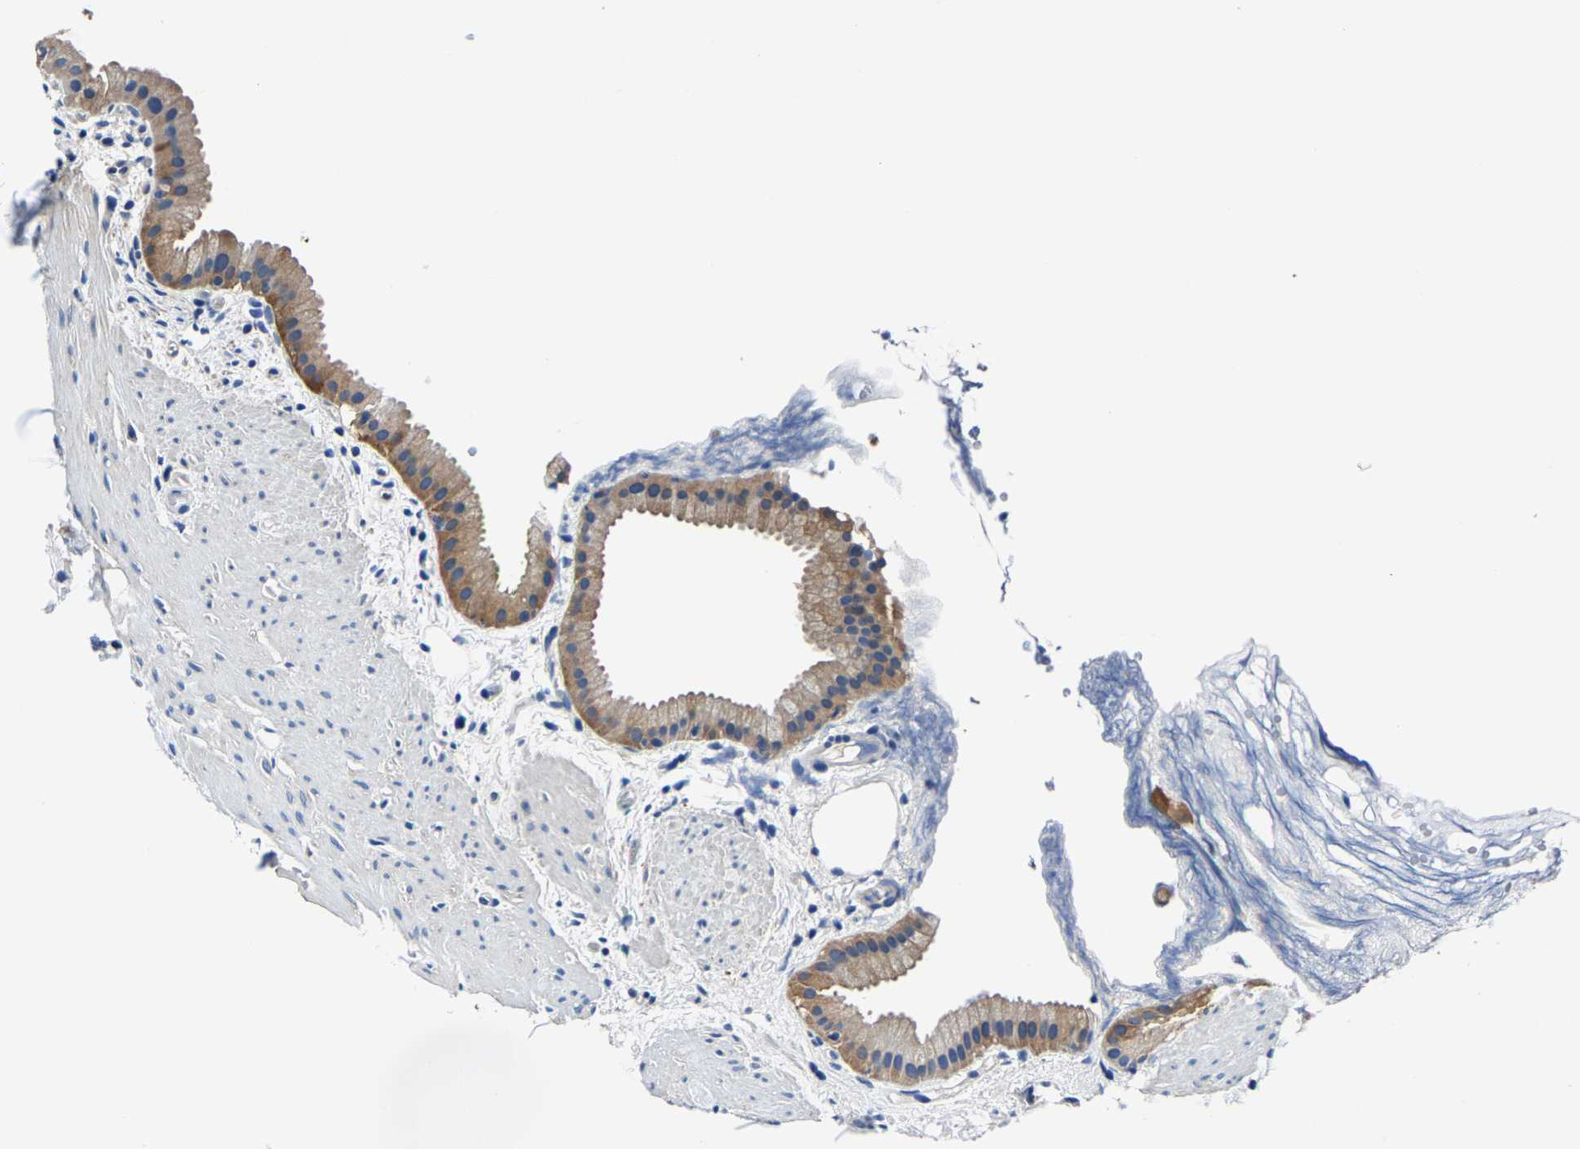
{"staining": {"intensity": "moderate", "quantity": "25%-75%", "location": "cytoplasmic/membranous"}, "tissue": "gallbladder", "cell_type": "Glandular cells", "image_type": "normal", "snomed": [{"axis": "morphology", "description": "Normal tissue, NOS"}, {"axis": "topography", "description": "Gallbladder"}], "caption": "Immunohistochemical staining of normal human gallbladder displays moderate cytoplasmic/membranous protein positivity in about 25%-75% of glandular cells.", "gene": "ALDOB", "patient": {"sex": "female", "age": 64}}